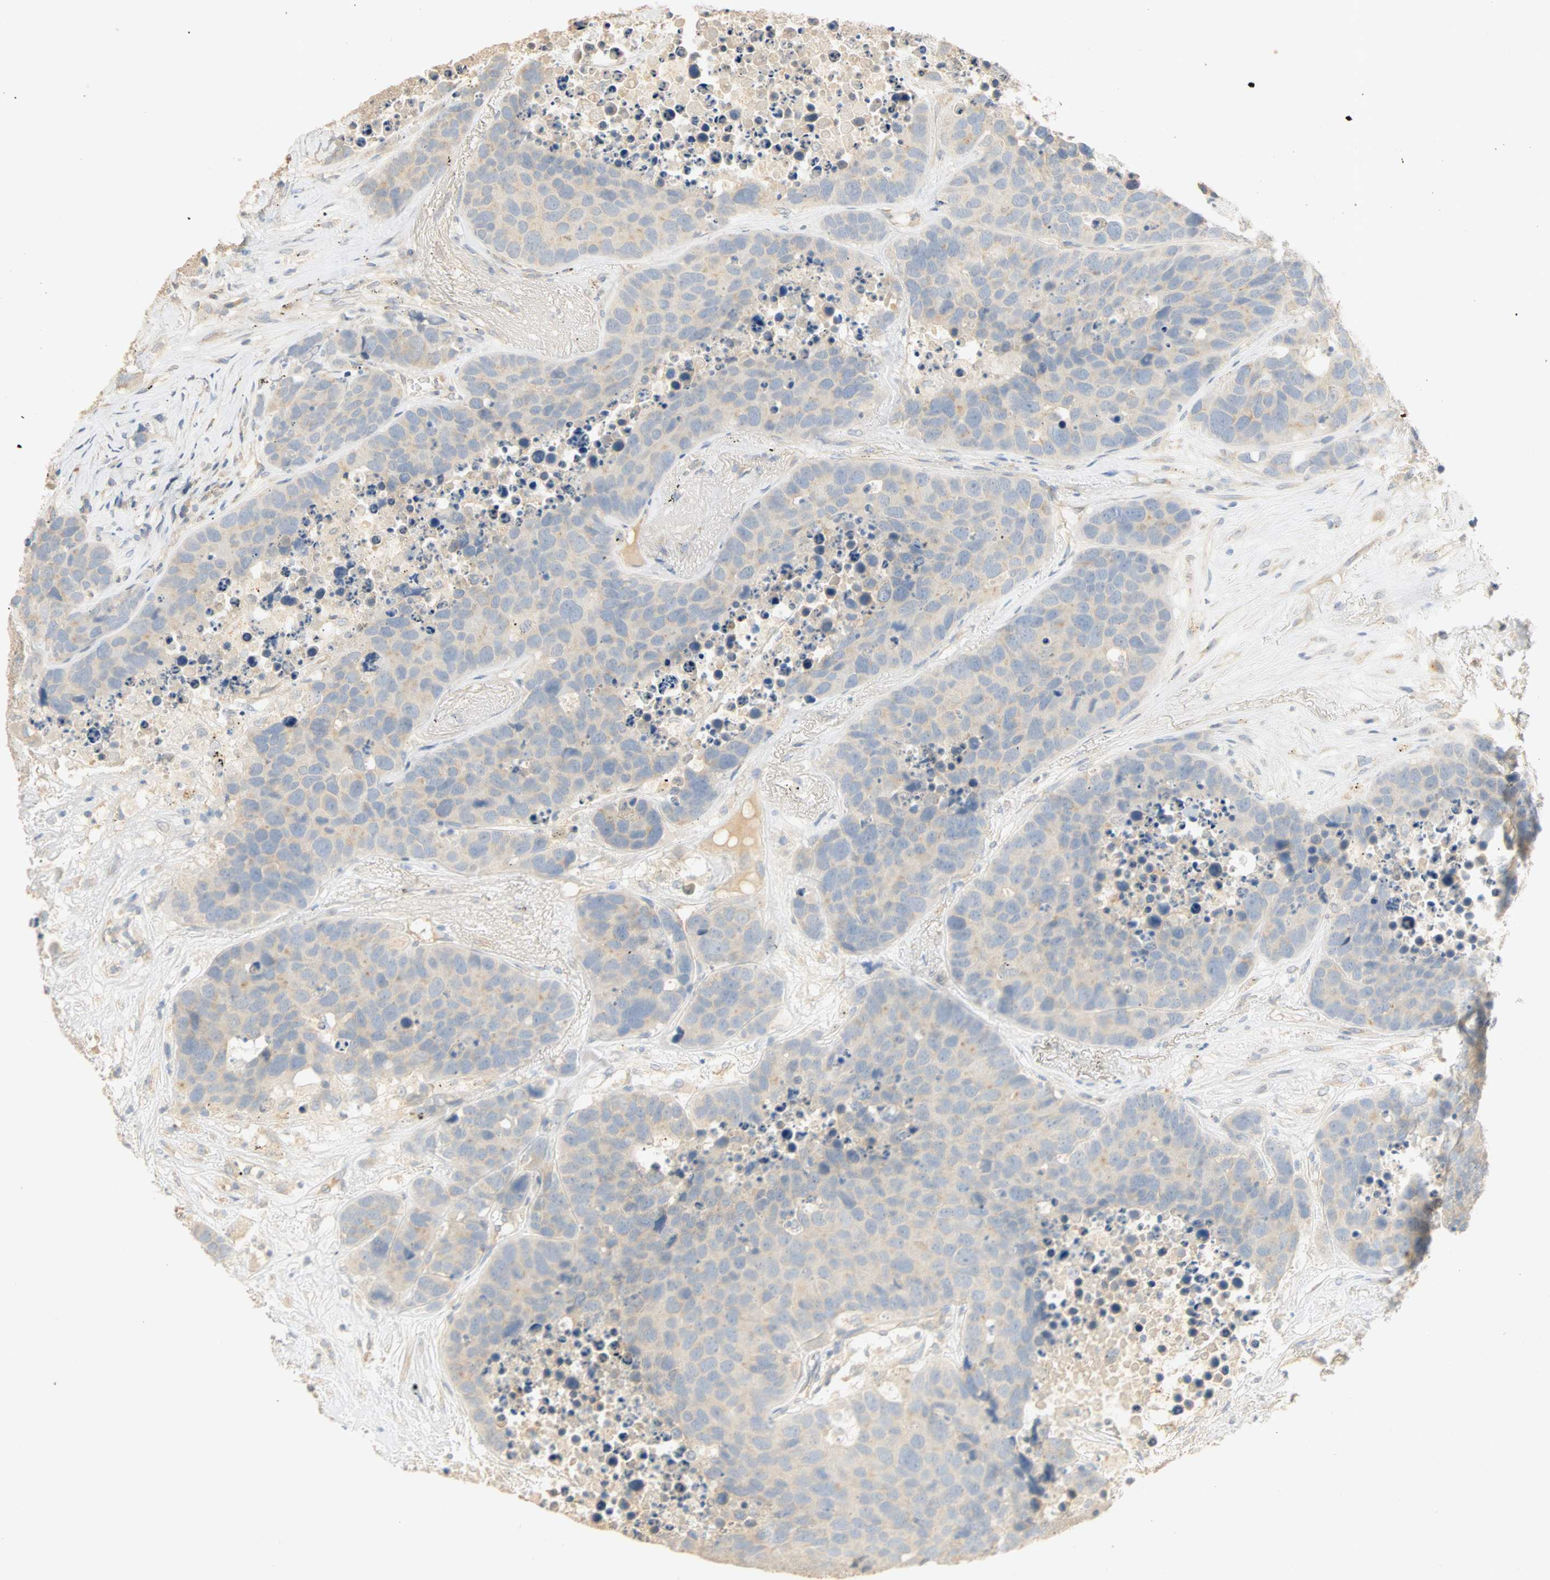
{"staining": {"intensity": "weak", "quantity": "<25%", "location": "cytoplasmic/membranous"}, "tissue": "carcinoid", "cell_type": "Tumor cells", "image_type": "cancer", "snomed": [{"axis": "morphology", "description": "Carcinoid, malignant, NOS"}, {"axis": "topography", "description": "Lung"}], "caption": "DAB (3,3'-diaminobenzidine) immunohistochemical staining of carcinoid (malignant) exhibits no significant expression in tumor cells.", "gene": "SELENBP1", "patient": {"sex": "male", "age": 60}}